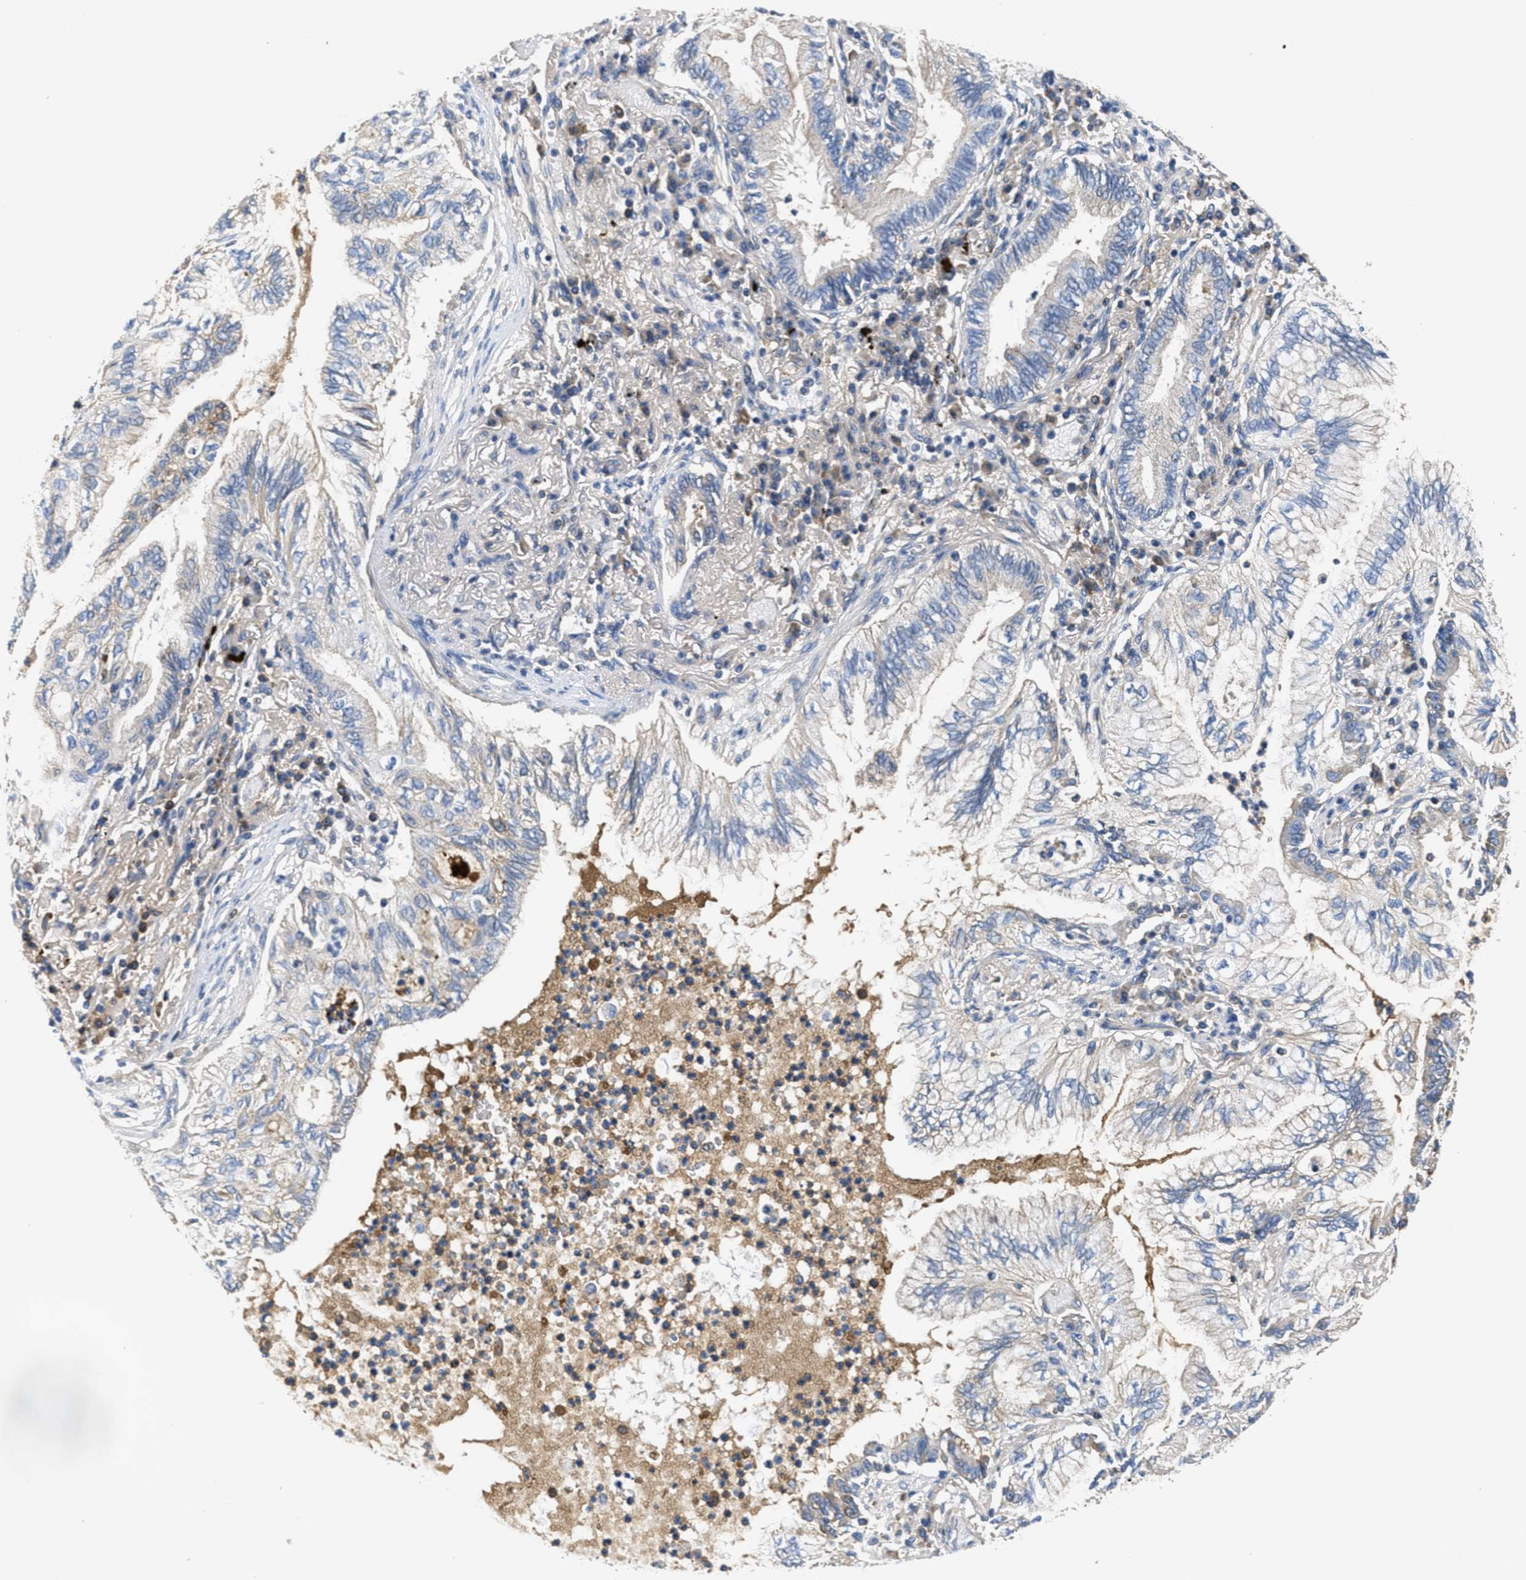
{"staining": {"intensity": "weak", "quantity": "<25%", "location": "cytoplasmic/membranous"}, "tissue": "lung cancer", "cell_type": "Tumor cells", "image_type": "cancer", "snomed": [{"axis": "morphology", "description": "Normal tissue, NOS"}, {"axis": "morphology", "description": "Adenocarcinoma, NOS"}, {"axis": "topography", "description": "Bronchus"}, {"axis": "topography", "description": "Lung"}], "caption": "A high-resolution micrograph shows immunohistochemistry (IHC) staining of lung adenocarcinoma, which demonstrates no significant staining in tumor cells. (DAB (3,3'-diaminobenzidine) immunohistochemistry (IHC), high magnification).", "gene": "GALK1", "patient": {"sex": "female", "age": 70}}